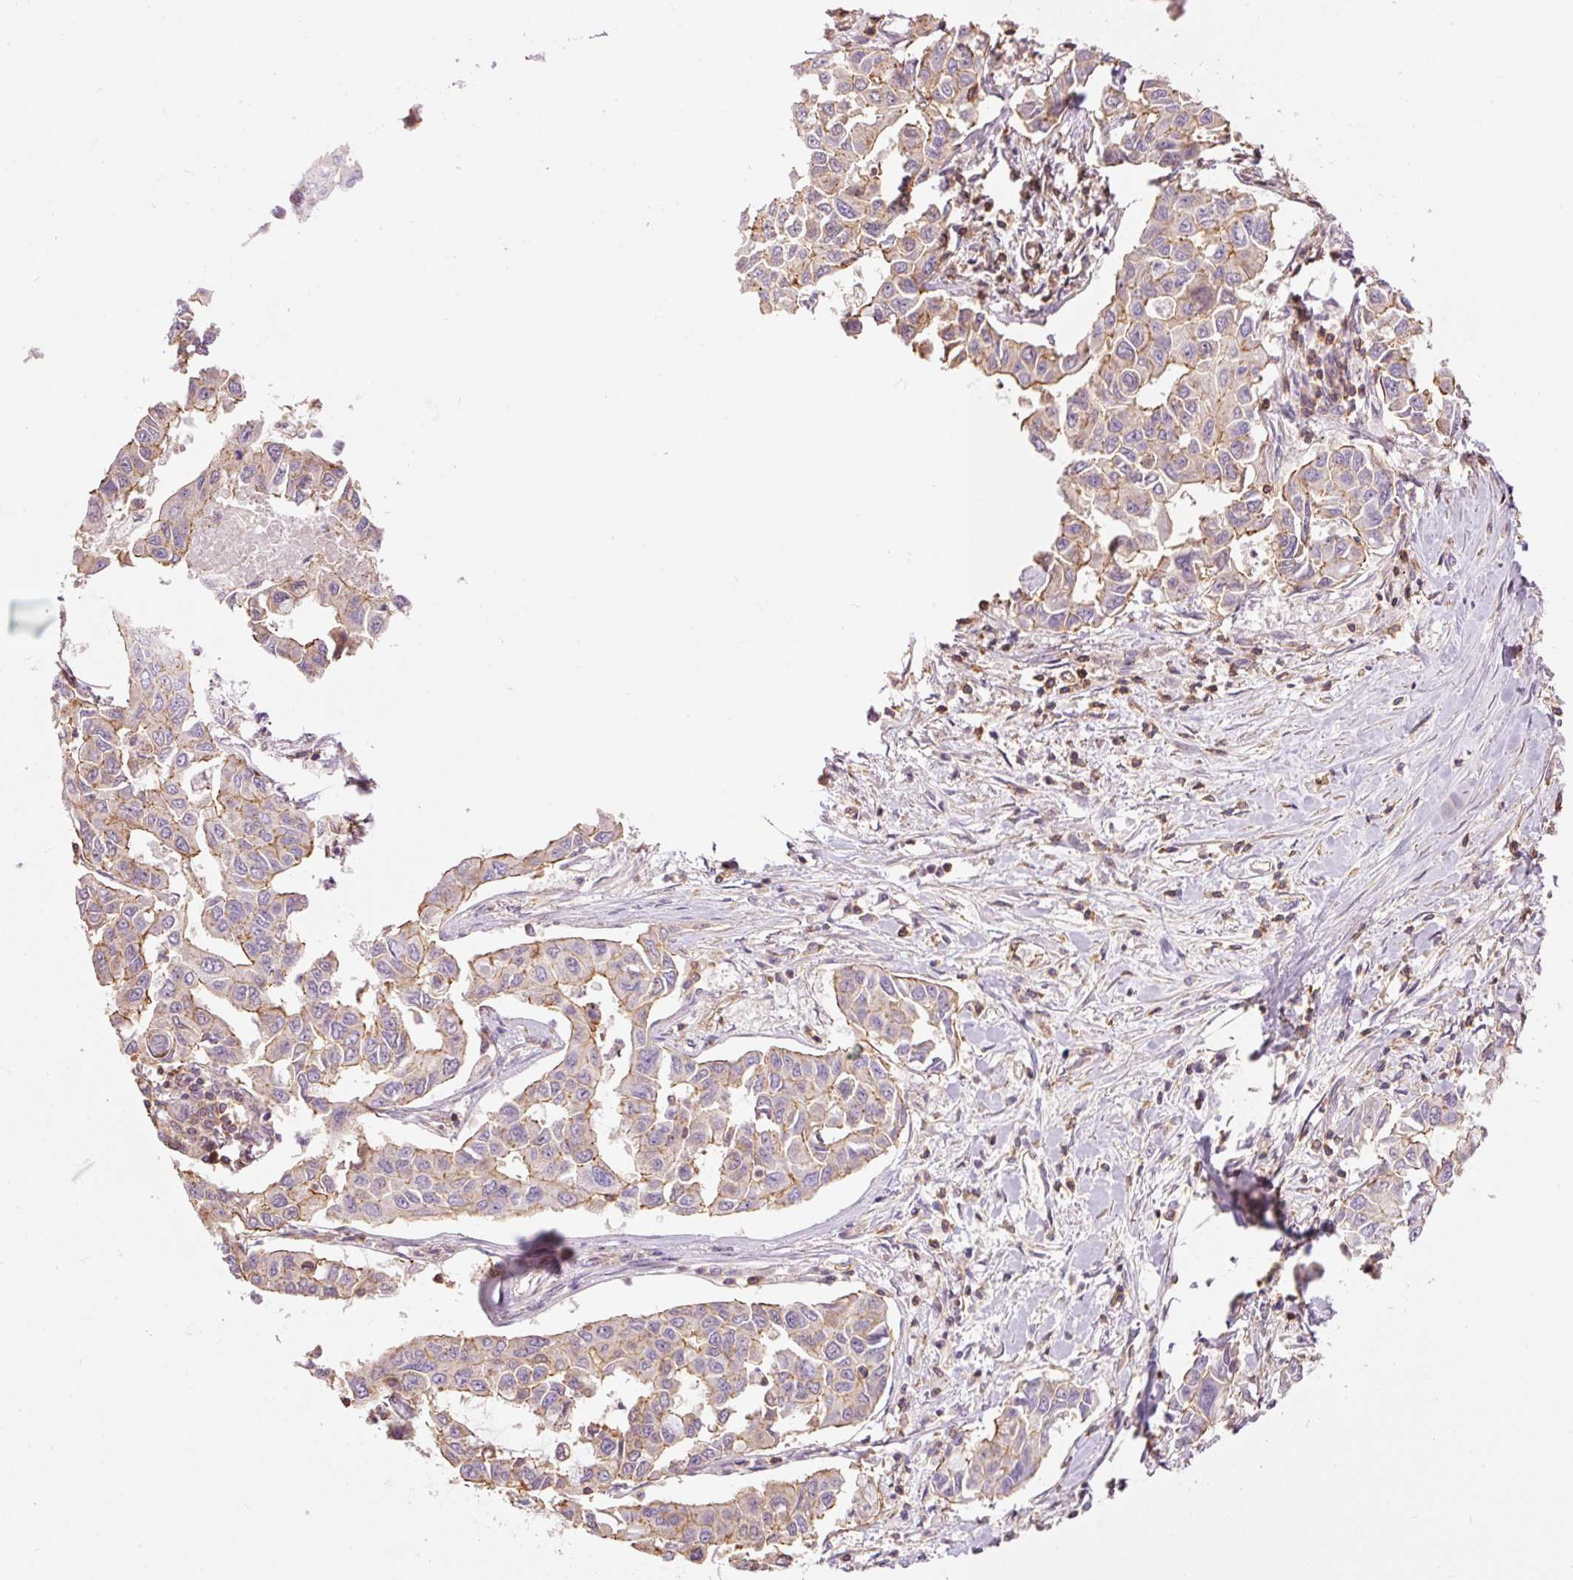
{"staining": {"intensity": "weak", "quantity": "25%-75%", "location": "cytoplasmic/membranous"}, "tissue": "lung cancer", "cell_type": "Tumor cells", "image_type": "cancer", "snomed": [{"axis": "morphology", "description": "Adenocarcinoma, NOS"}, {"axis": "topography", "description": "Lung"}], "caption": "Protein staining of lung adenocarcinoma tissue displays weak cytoplasmic/membranous positivity in about 25%-75% of tumor cells.", "gene": "PPP1R1B", "patient": {"sex": "male", "age": 64}}